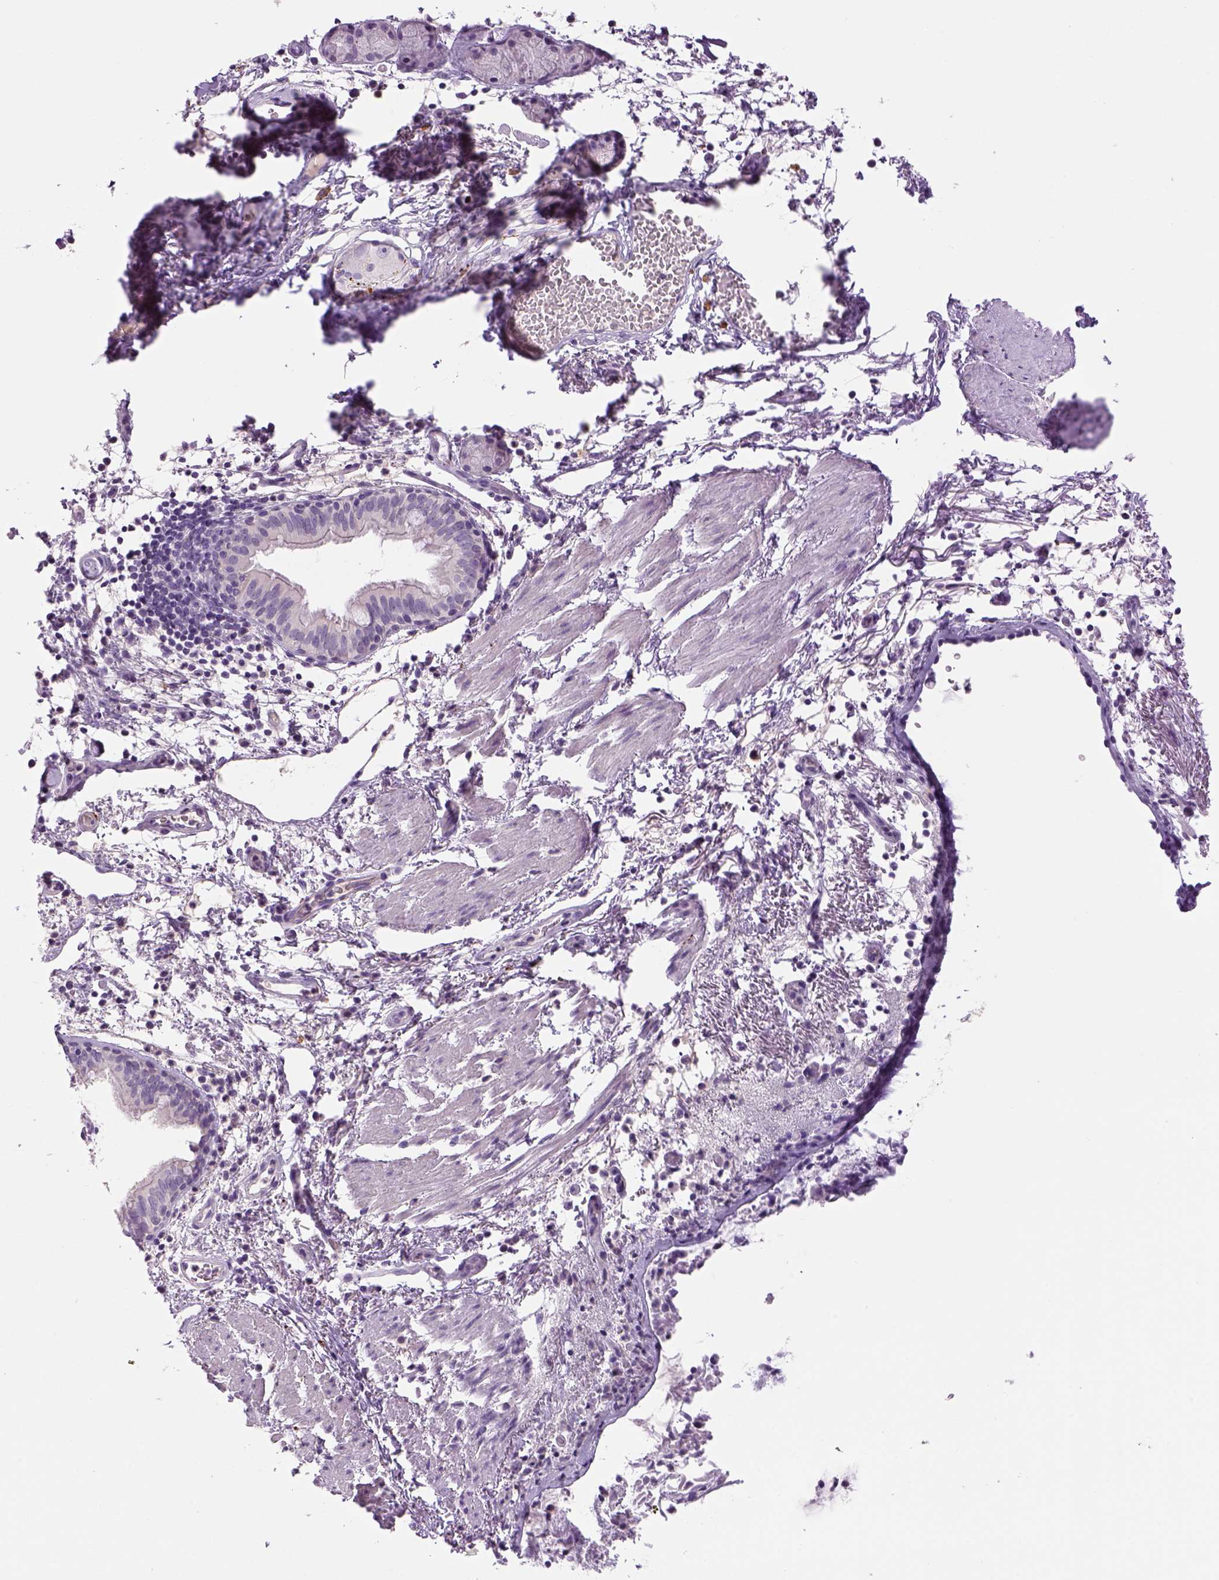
{"staining": {"intensity": "negative", "quantity": "none", "location": "none"}, "tissue": "bronchus", "cell_type": "Respiratory epithelial cells", "image_type": "normal", "snomed": [{"axis": "morphology", "description": "Normal tissue, NOS"}, {"axis": "topography", "description": "Bronchus"}], "caption": "IHC of unremarkable bronchus exhibits no staining in respiratory epithelial cells. (Brightfield microscopy of DAB (3,3'-diaminobenzidine) immunohistochemistry at high magnification).", "gene": "DBH", "patient": {"sex": "female", "age": 64}}